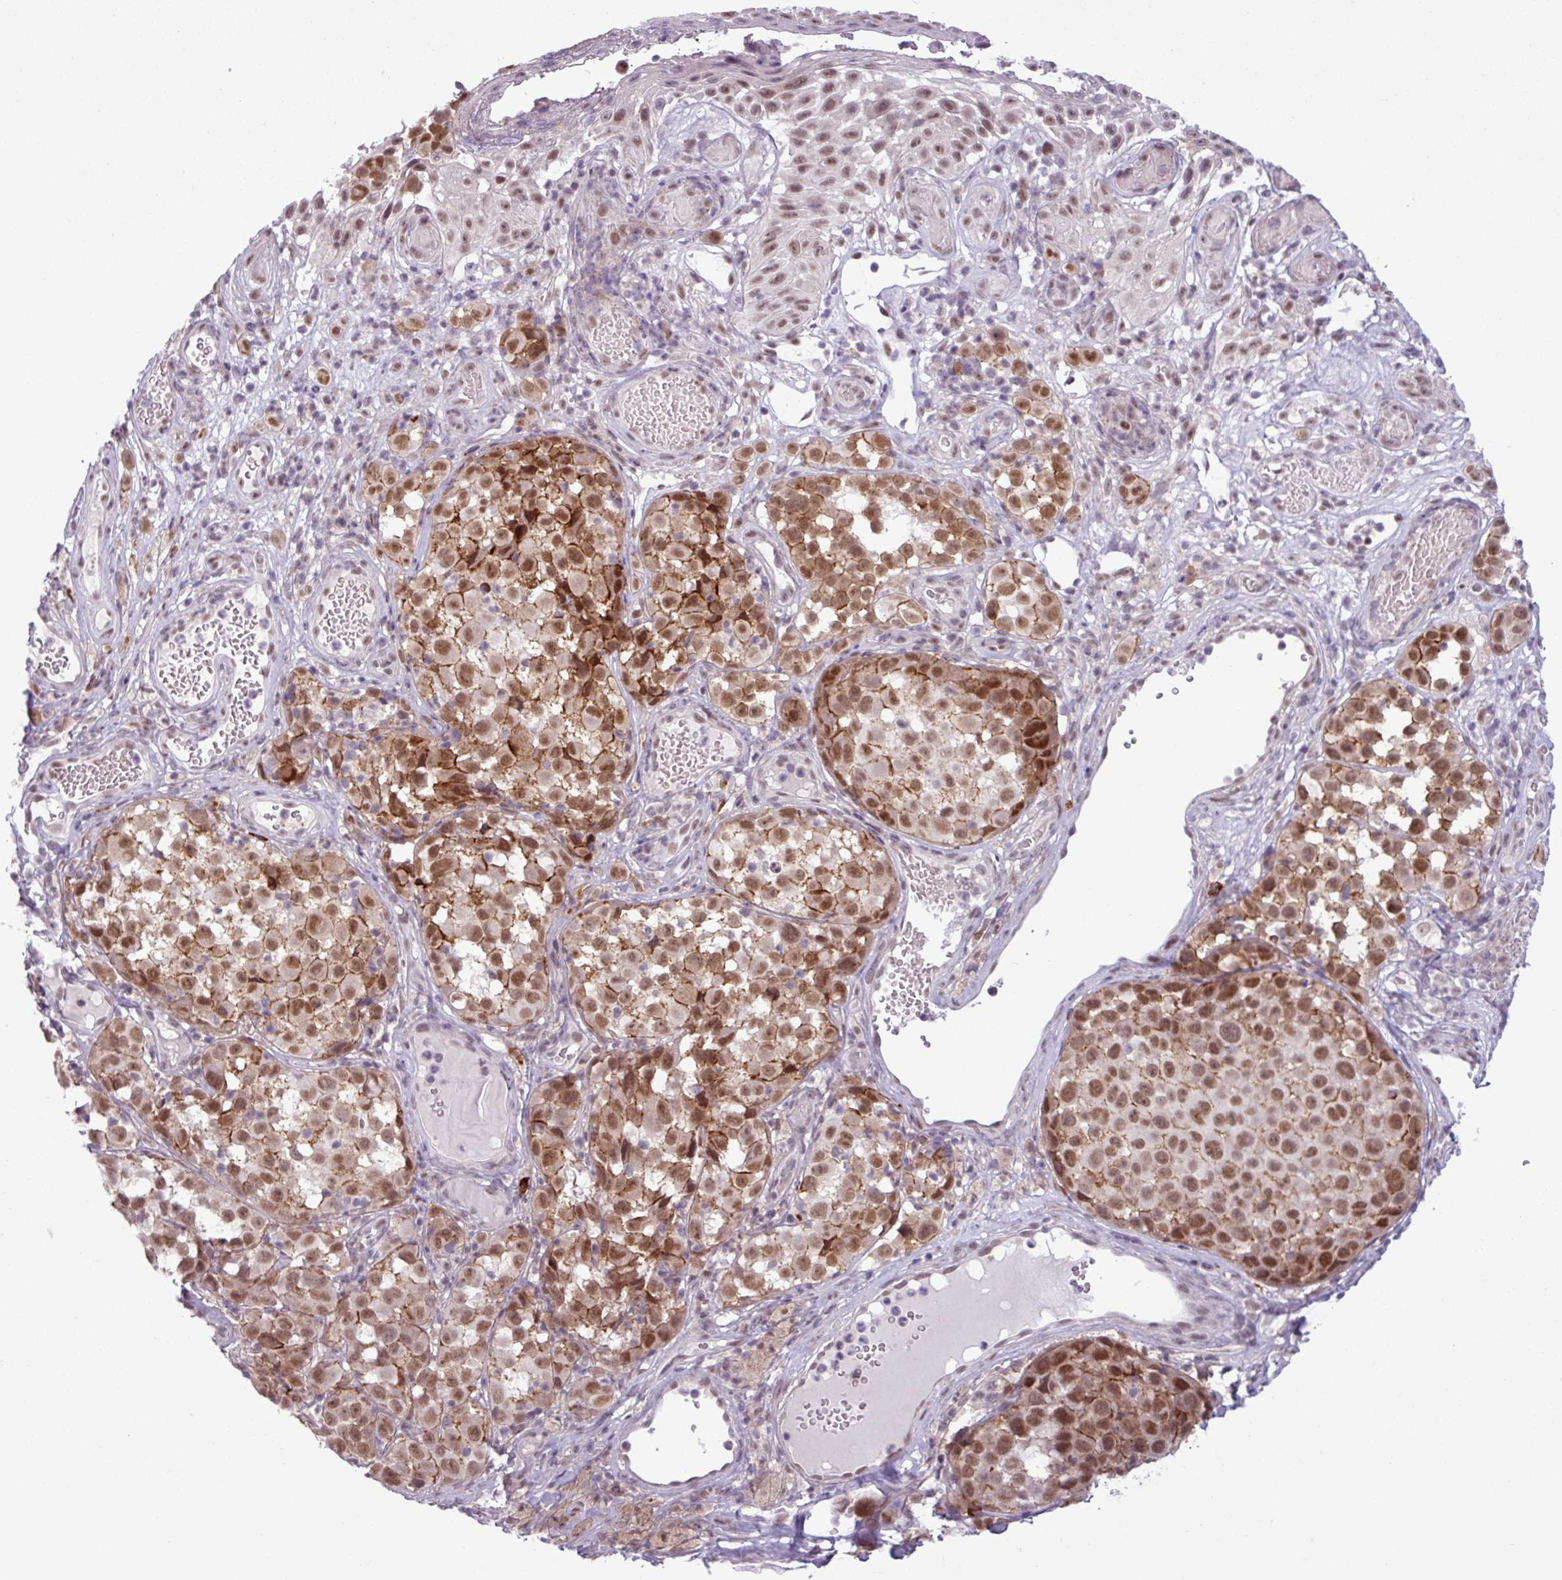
{"staining": {"intensity": "moderate", "quantity": ">75%", "location": "cytoplasmic/membranous,nuclear"}, "tissue": "melanoma", "cell_type": "Tumor cells", "image_type": "cancer", "snomed": [{"axis": "morphology", "description": "Malignant melanoma, NOS"}, {"axis": "topography", "description": "Skin"}], "caption": "High-power microscopy captured an immunohistochemistry micrograph of melanoma, revealing moderate cytoplasmic/membranous and nuclear staining in about >75% of tumor cells.", "gene": "NOTCH2", "patient": {"sex": "male", "age": 64}}